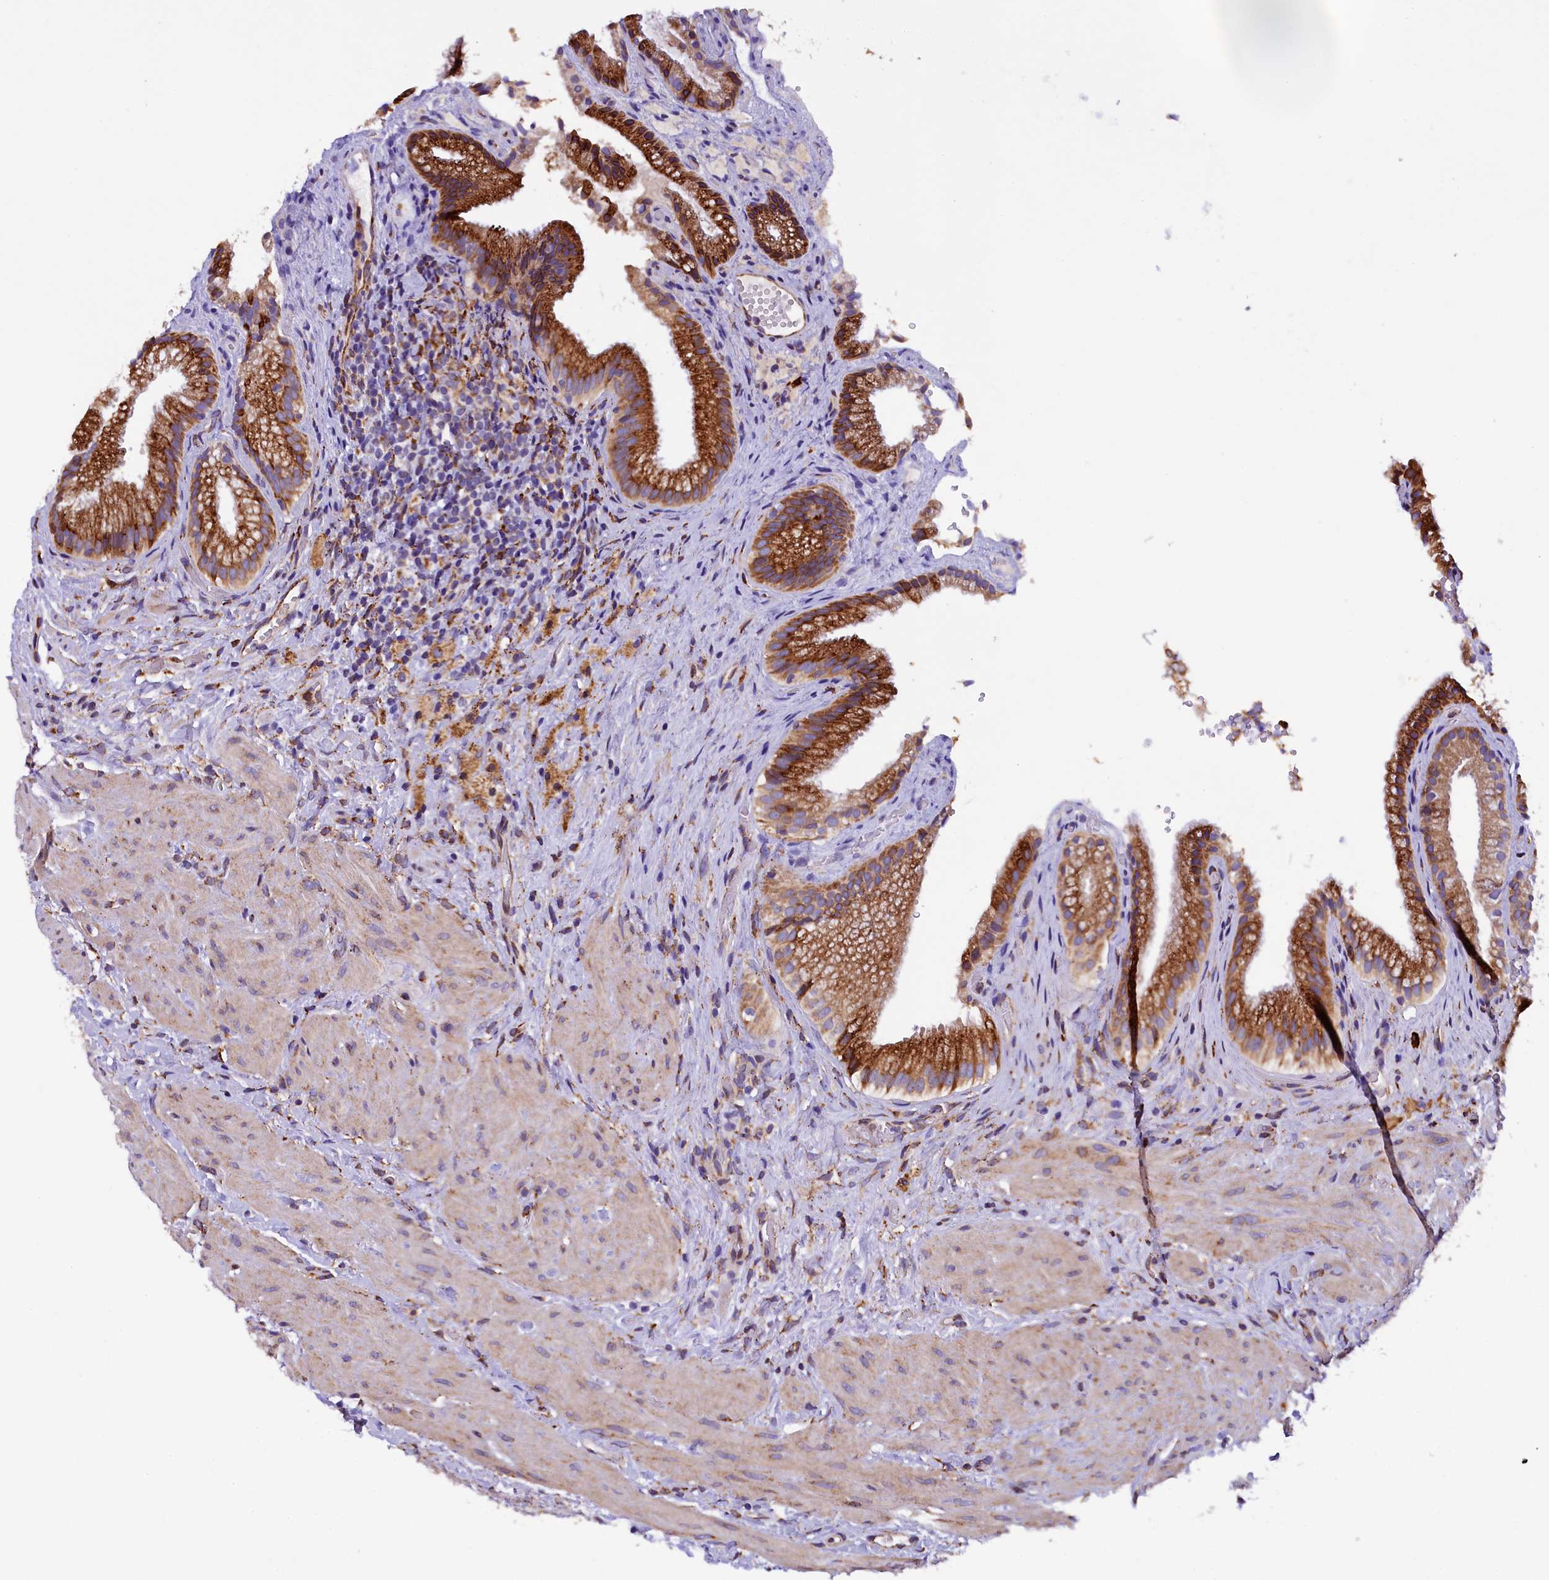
{"staining": {"intensity": "strong", "quantity": ">75%", "location": "cytoplasmic/membranous"}, "tissue": "gallbladder", "cell_type": "Glandular cells", "image_type": "normal", "snomed": [{"axis": "morphology", "description": "Normal tissue, NOS"}, {"axis": "morphology", "description": "Inflammation, NOS"}, {"axis": "topography", "description": "Gallbladder"}], "caption": "Protein expression analysis of normal gallbladder reveals strong cytoplasmic/membranous staining in about >75% of glandular cells. (brown staining indicates protein expression, while blue staining denotes nuclei).", "gene": "CAPS2", "patient": {"sex": "male", "age": 51}}